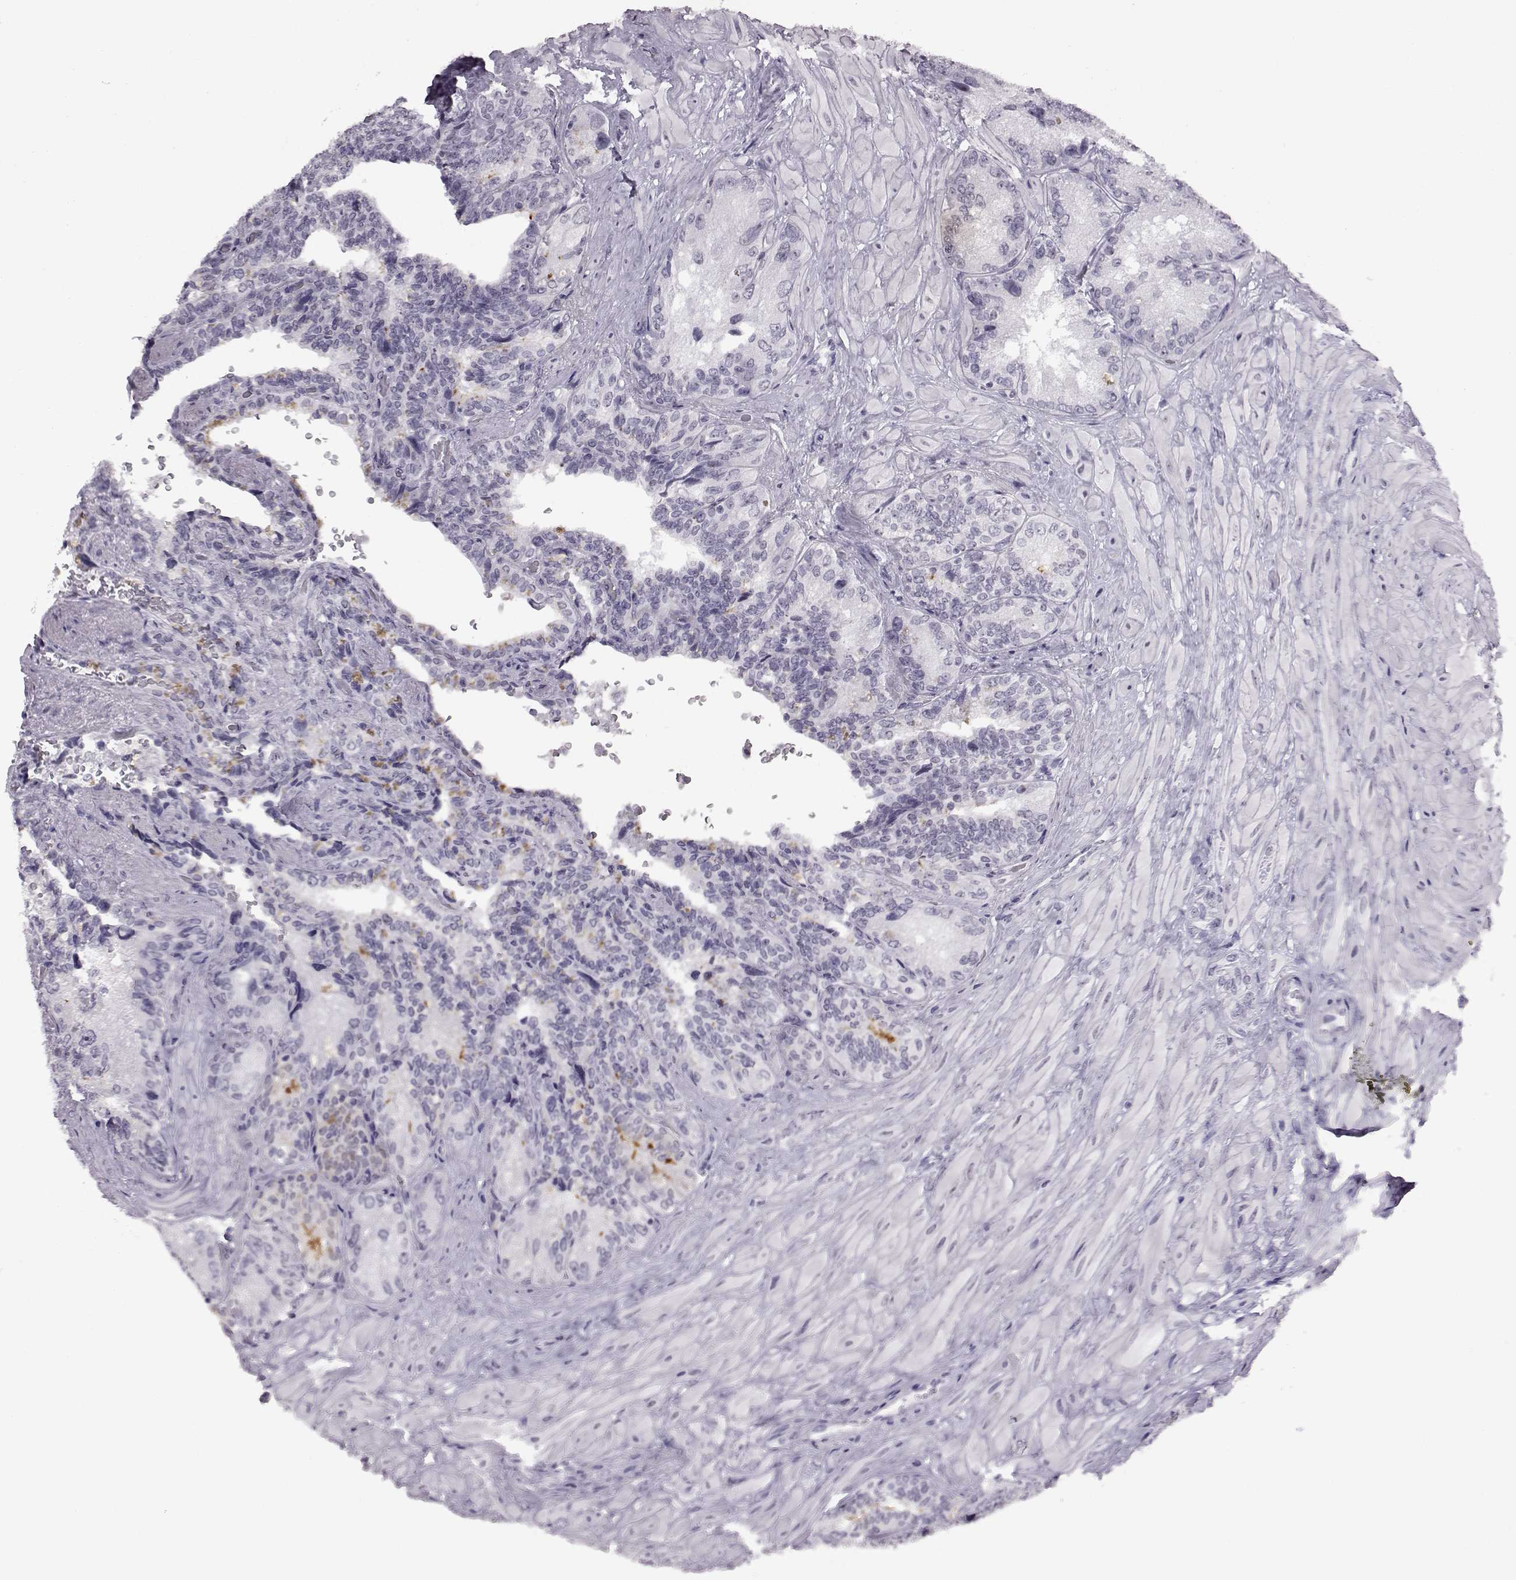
{"staining": {"intensity": "negative", "quantity": "none", "location": "none"}, "tissue": "seminal vesicle", "cell_type": "Glandular cells", "image_type": "normal", "snomed": [{"axis": "morphology", "description": "Normal tissue, NOS"}, {"axis": "topography", "description": "Seminal veicle"}], "caption": "High power microscopy histopathology image of an IHC photomicrograph of benign seminal vesicle, revealing no significant positivity in glandular cells.", "gene": "ADGRG2", "patient": {"sex": "male", "age": 69}}